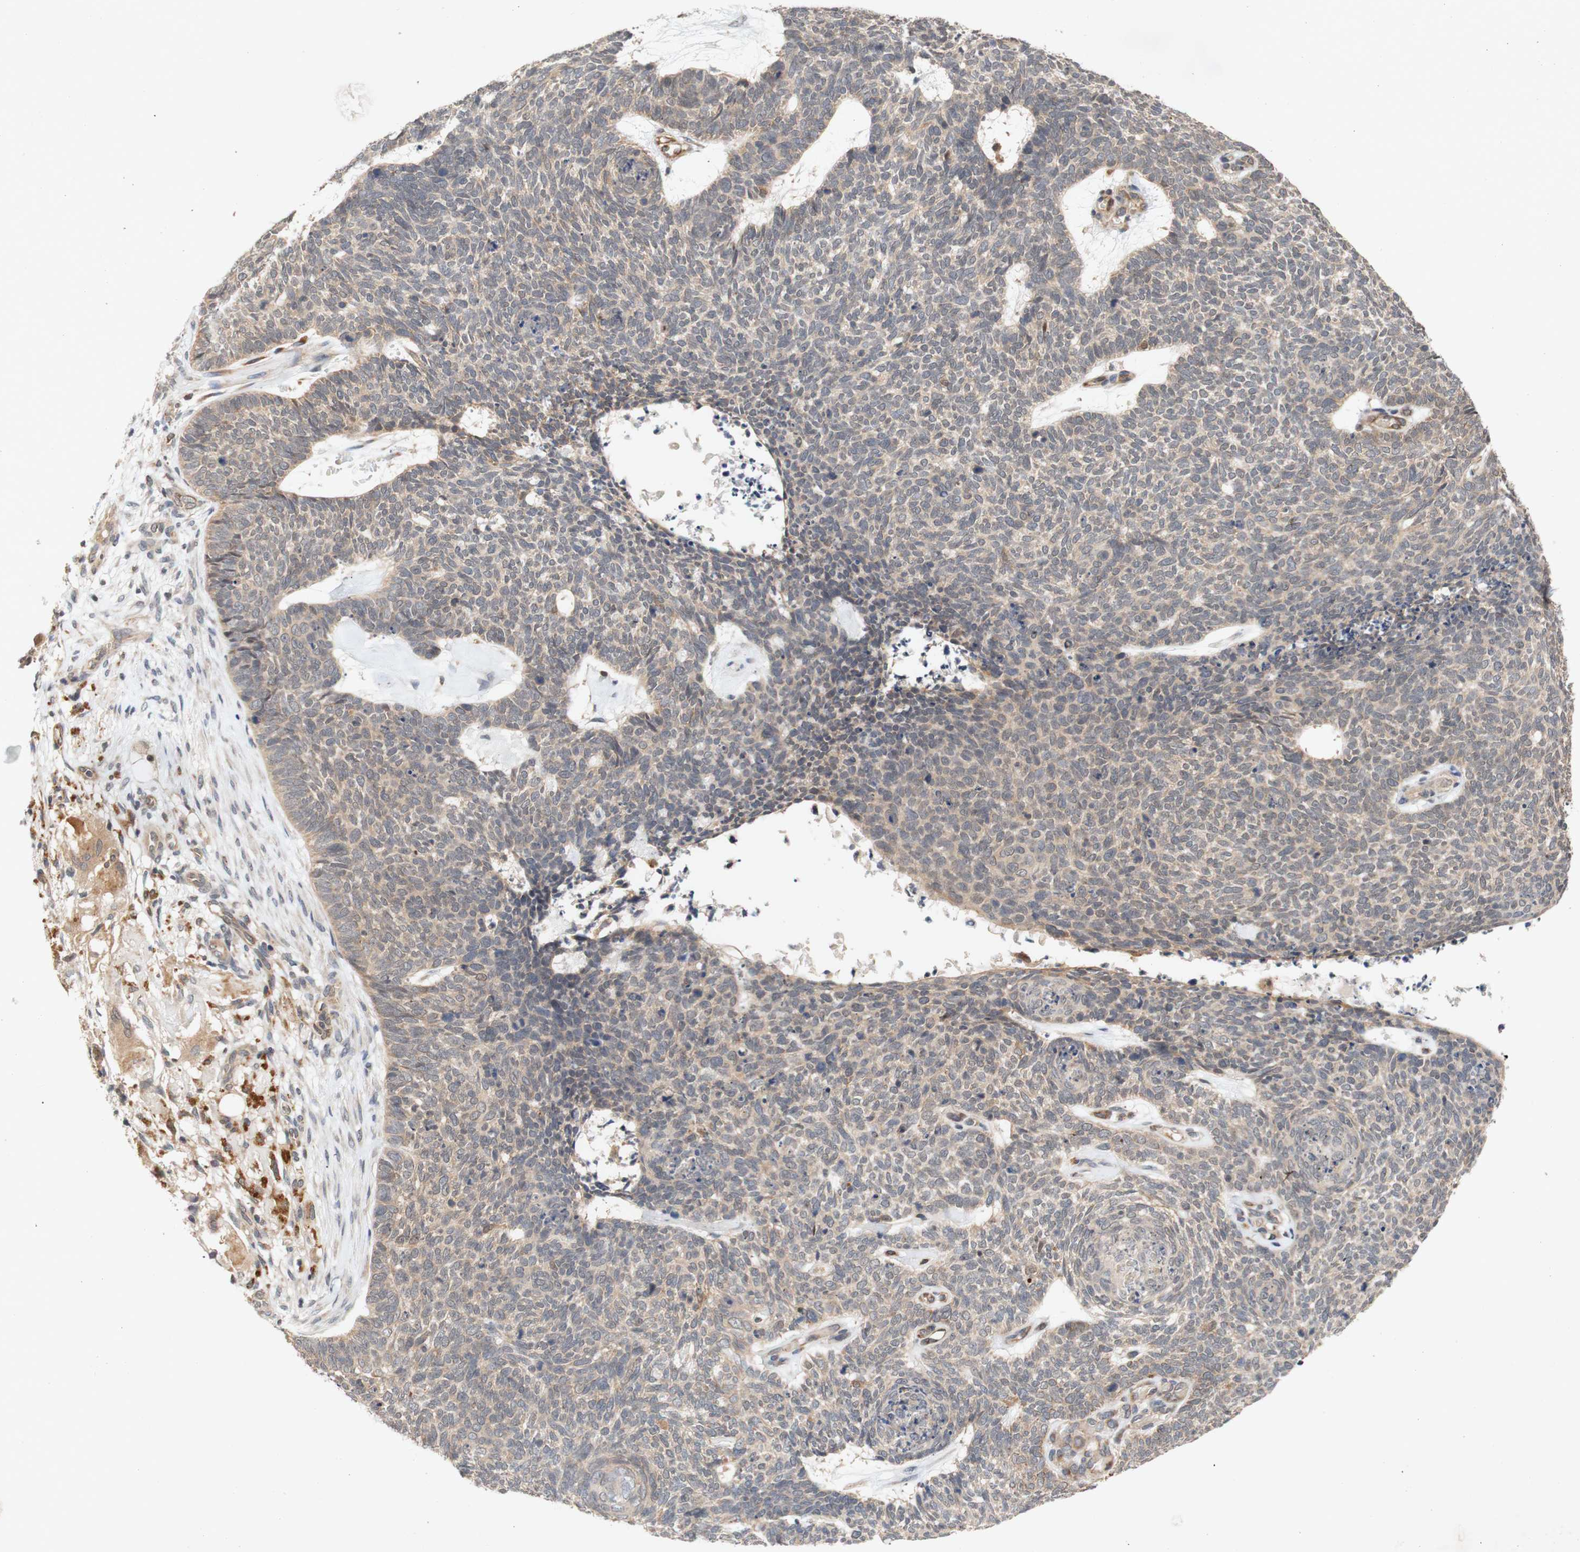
{"staining": {"intensity": "weak", "quantity": ">75%", "location": "cytoplasmic/membranous"}, "tissue": "skin cancer", "cell_type": "Tumor cells", "image_type": "cancer", "snomed": [{"axis": "morphology", "description": "Basal cell carcinoma"}, {"axis": "topography", "description": "Skin"}], "caption": "An immunohistochemistry image of neoplastic tissue is shown. Protein staining in brown labels weak cytoplasmic/membranous positivity in skin basal cell carcinoma within tumor cells.", "gene": "PIN1", "patient": {"sex": "female", "age": 84}}